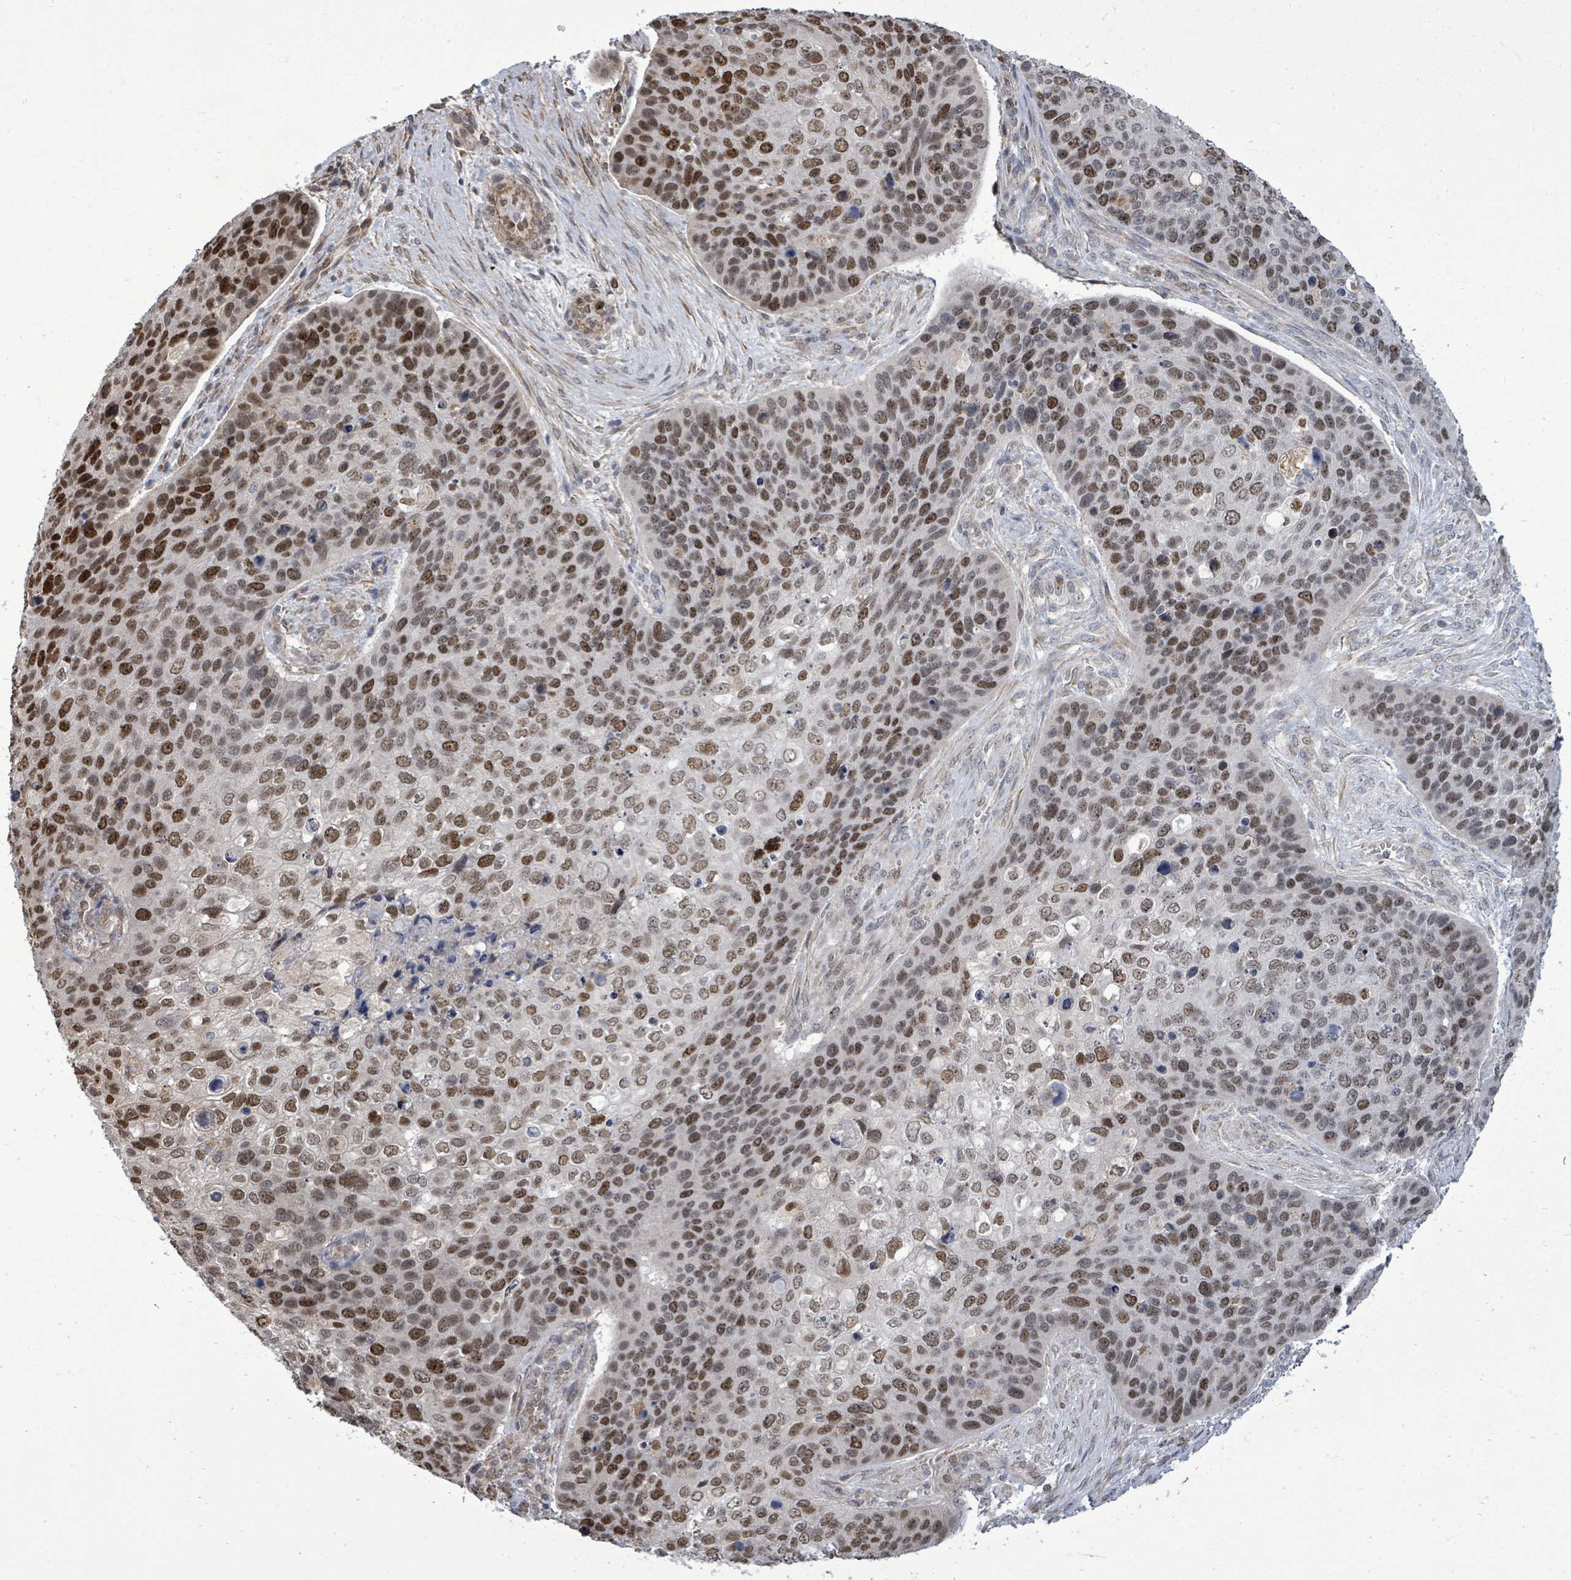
{"staining": {"intensity": "strong", "quantity": "25%-75%", "location": "nuclear"}, "tissue": "skin cancer", "cell_type": "Tumor cells", "image_type": "cancer", "snomed": [{"axis": "morphology", "description": "Basal cell carcinoma"}, {"axis": "topography", "description": "Skin"}], "caption": "Strong nuclear staining for a protein is appreciated in approximately 25%-75% of tumor cells of skin basal cell carcinoma using IHC.", "gene": "PAPSS1", "patient": {"sex": "female", "age": 74}}